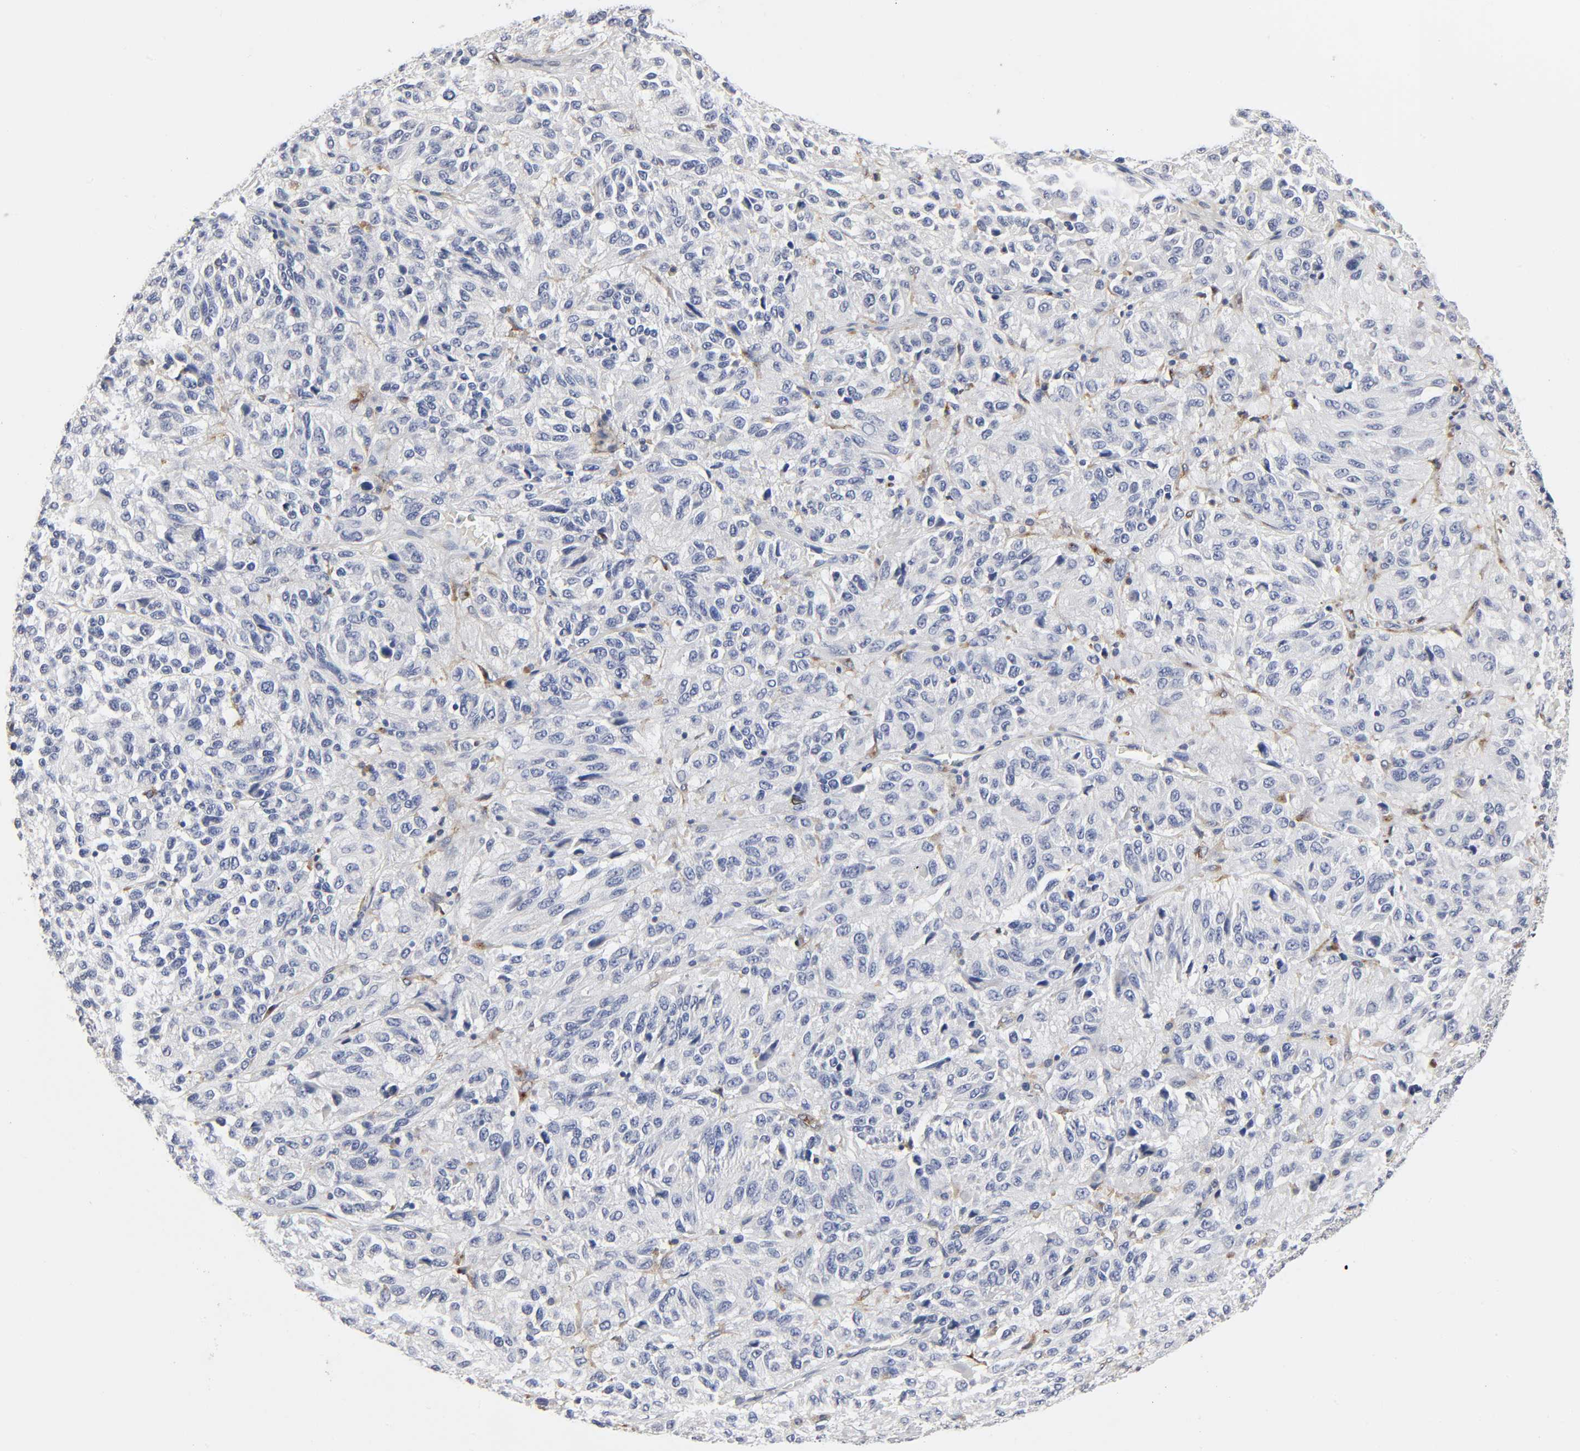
{"staining": {"intensity": "negative", "quantity": "none", "location": "none"}, "tissue": "melanoma", "cell_type": "Tumor cells", "image_type": "cancer", "snomed": [{"axis": "morphology", "description": "Malignant melanoma, Metastatic site"}, {"axis": "topography", "description": "Lung"}], "caption": "A histopathology image of human melanoma is negative for staining in tumor cells.", "gene": "LRP1", "patient": {"sex": "male", "age": 64}}